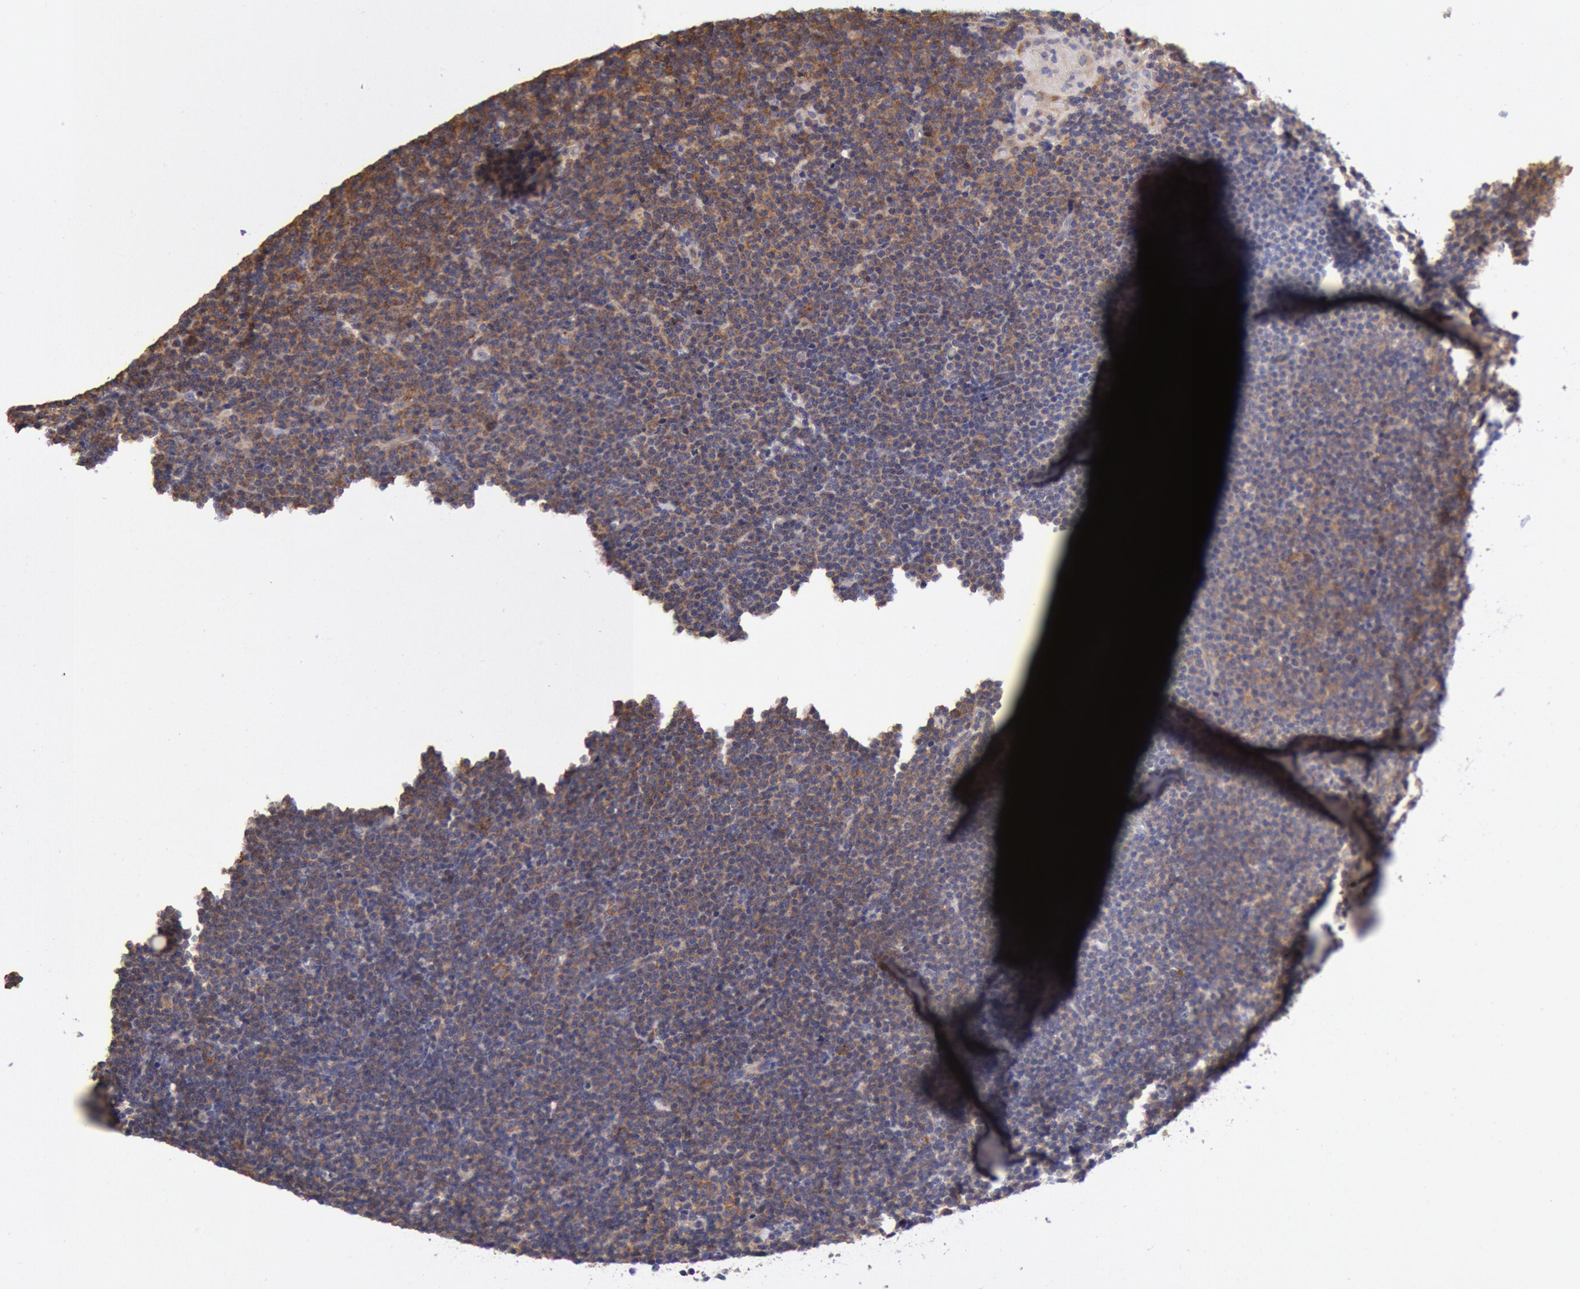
{"staining": {"intensity": "moderate", "quantity": ">75%", "location": "cytoplasmic/membranous"}, "tissue": "lymphoma", "cell_type": "Tumor cells", "image_type": "cancer", "snomed": [{"axis": "morphology", "description": "Malignant lymphoma, non-Hodgkin's type, Low grade"}, {"axis": "topography", "description": "Lymph node"}], "caption": "Human low-grade malignant lymphoma, non-Hodgkin's type stained with a brown dye shows moderate cytoplasmic/membranous positive expression in about >75% of tumor cells.", "gene": "DRG1", "patient": {"sex": "female", "age": 69}}